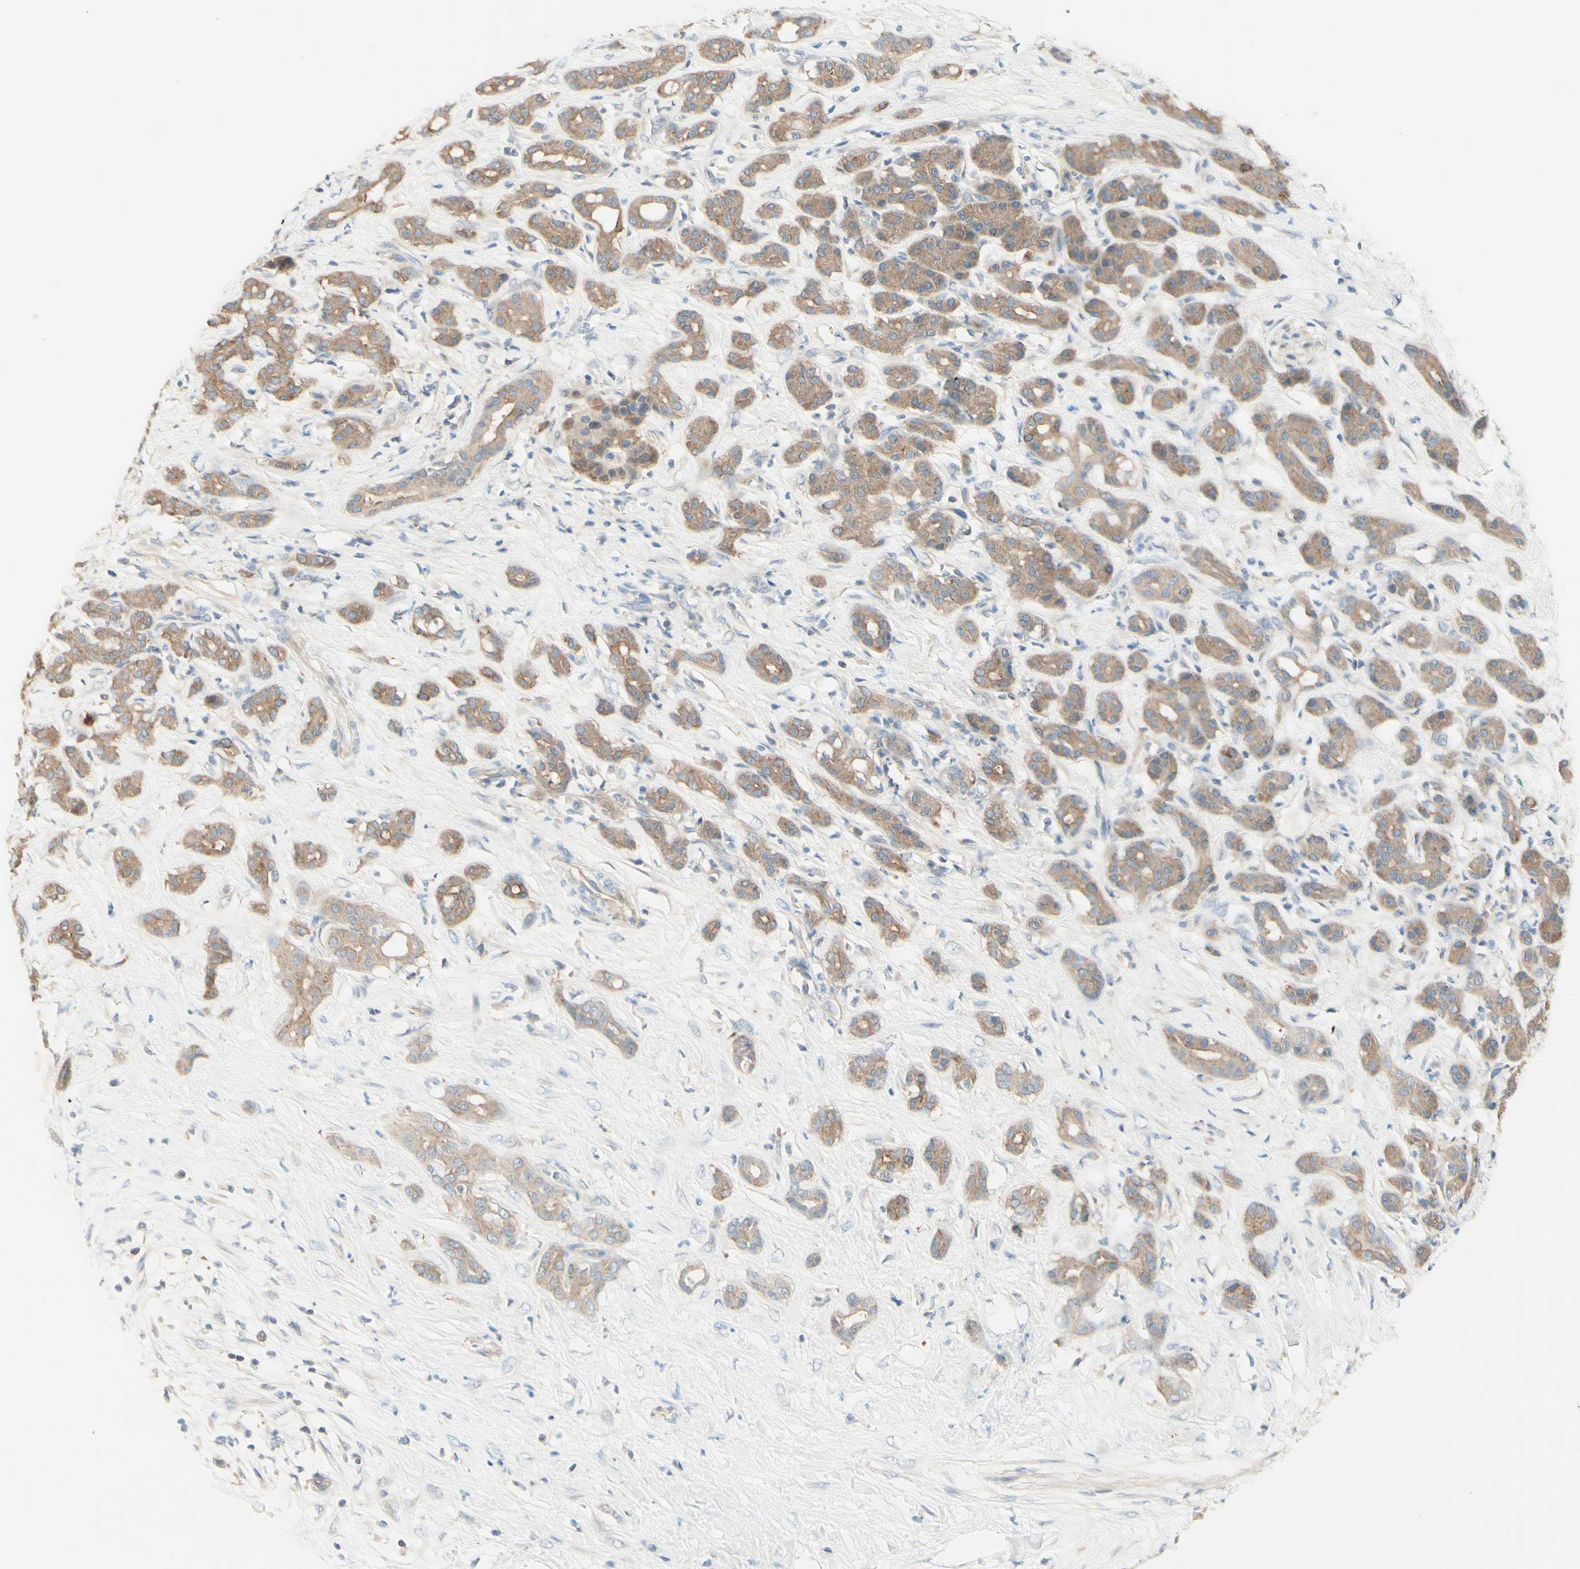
{"staining": {"intensity": "moderate", "quantity": ">75%", "location": "cytoplasmic/membranous"}, "tissue": "pancreatic cancer", "cell_type": "Tumor cells", "image_type": "cancer", "snomed": [{"axis": "morphology", "description": "Adenocarcinoma, NOS"}, {"axis": "topography", "description": "Pancreas"}], "caption": "Adenocarcinoma (pancreatic) stained with a brown dye demonstrates moderate cytoplasmic/membranous positive positivity in approximately >75% of tumor cells.", "gene": "MTM1", "patient": {"sex": "male", "age": 41}}